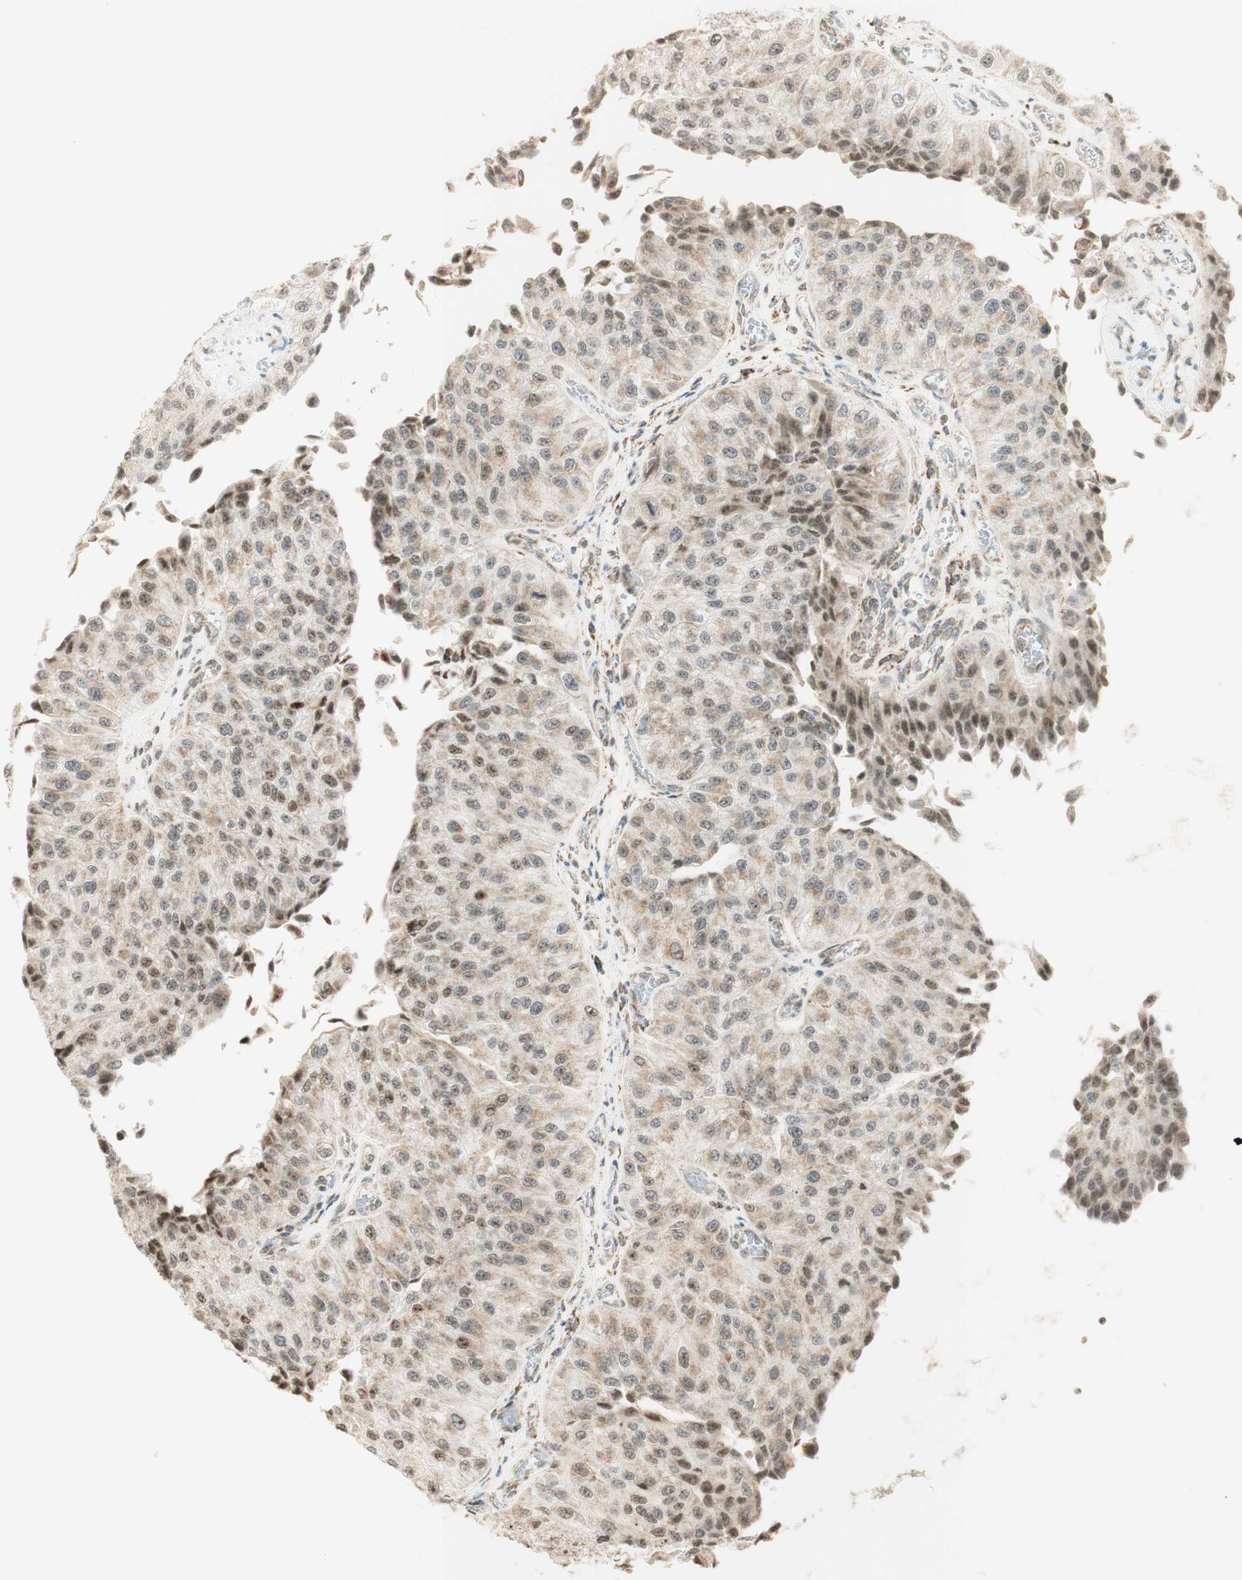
{"staining": {"intensity": "moderate", "quantity": "25%-75%", "location": "cytoplasmic/membranous,nuclear"}, "tissue": "urothelial cancer", "cell_type": "Tumor cells", "image_type": "cancer", "snomed": [{"axis": "morphology", "description": "Urothelial carcinoma, High grade"}, {"axis": "topography", "description": "Kidney"}, {"axis": "topography", "description": "Urinary bladder"}], "caption": "Protein expression analysis of human urothelial cancer reveals moderate cytoplasmic/membranous and nuclear staining in about 25%-75% of tumor cells. The staining was performed using DAB (3,3'-diaminobenzidine), with brown indicating positive protein expression. Nuclei are stained blue with hematoxylin.", "gene": "ZNF782", "patient": {"sex": "male", "age": 77}}